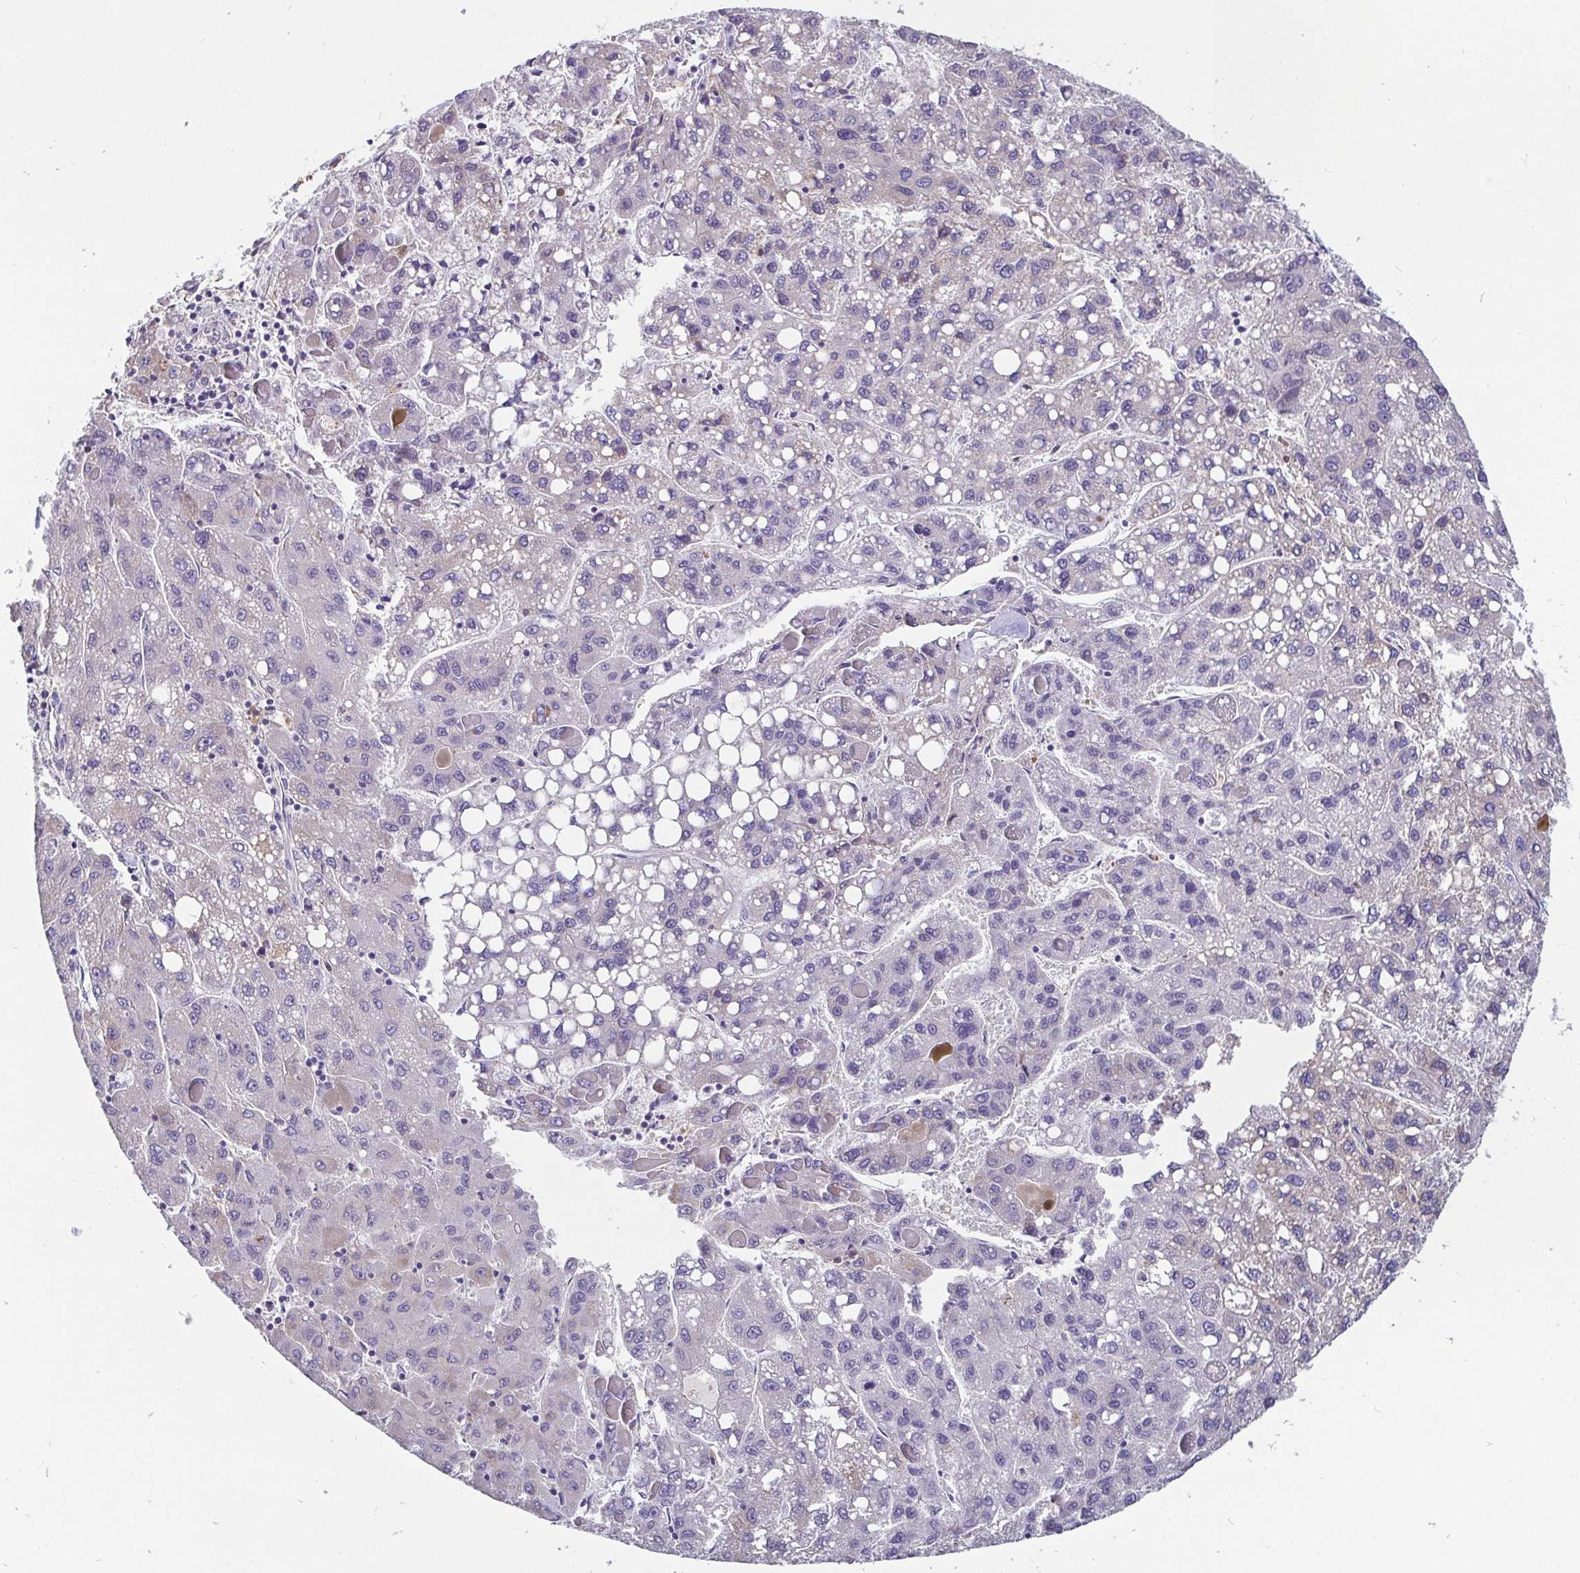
{"staining": {"intensity": "negative", "quantity": "none", "location": "none"}, "tissue": "liver cancer", "cell_type": "Tumor cells", "image_type": "cancer", "snomed": [{"axis": "morphology", "description": "Carcinoma, Hepatocellular, NOS"}, {"axis": "topography", "description": "Liver"}], "caption": "Tumor cells are negative for protein expression in human hepatocellular carcinoma (liver).", "gene": "ADAMTS6", "patient": {"sex": "female", "age": 82}}